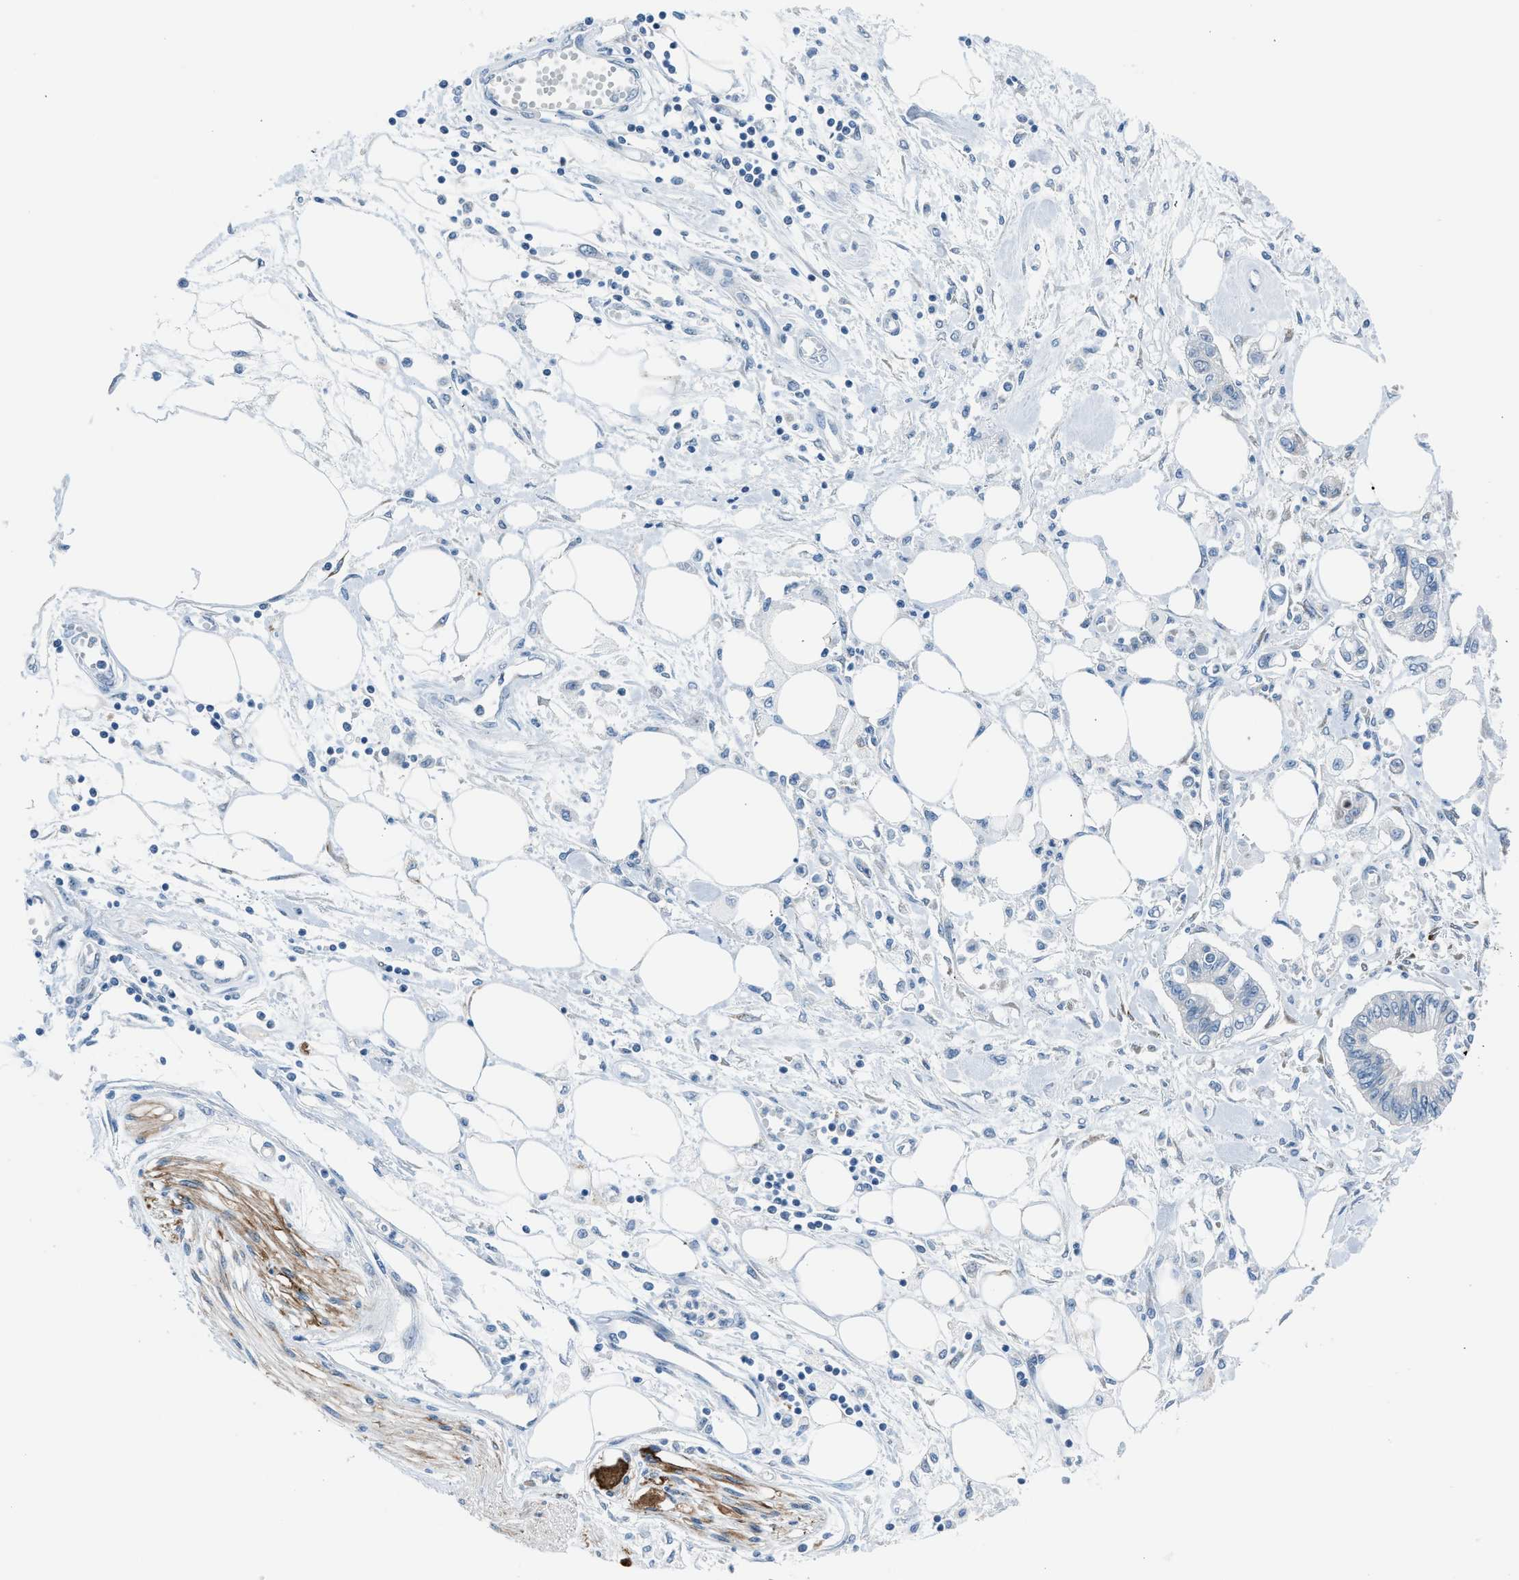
{"staining": {"intensity": "weak", "quantity": "<25%", "location": "cytoplasmic/membranous"}, "tissue": "pancreatic cancer", "cell_type": "Tumor cells", "image_type": "cancer", "snomed": [{"axis": "morphology", "description": "Adenocarcinoma, NOS"}, {"axis": "topography", "description": "Pancreas"}], "caption": "Image shows no significant protein positivity in tumor cells of adenocarcinoma (pancreatic).", "gene": "RNF41", "patient": {"sex": "female", "age": 77}}